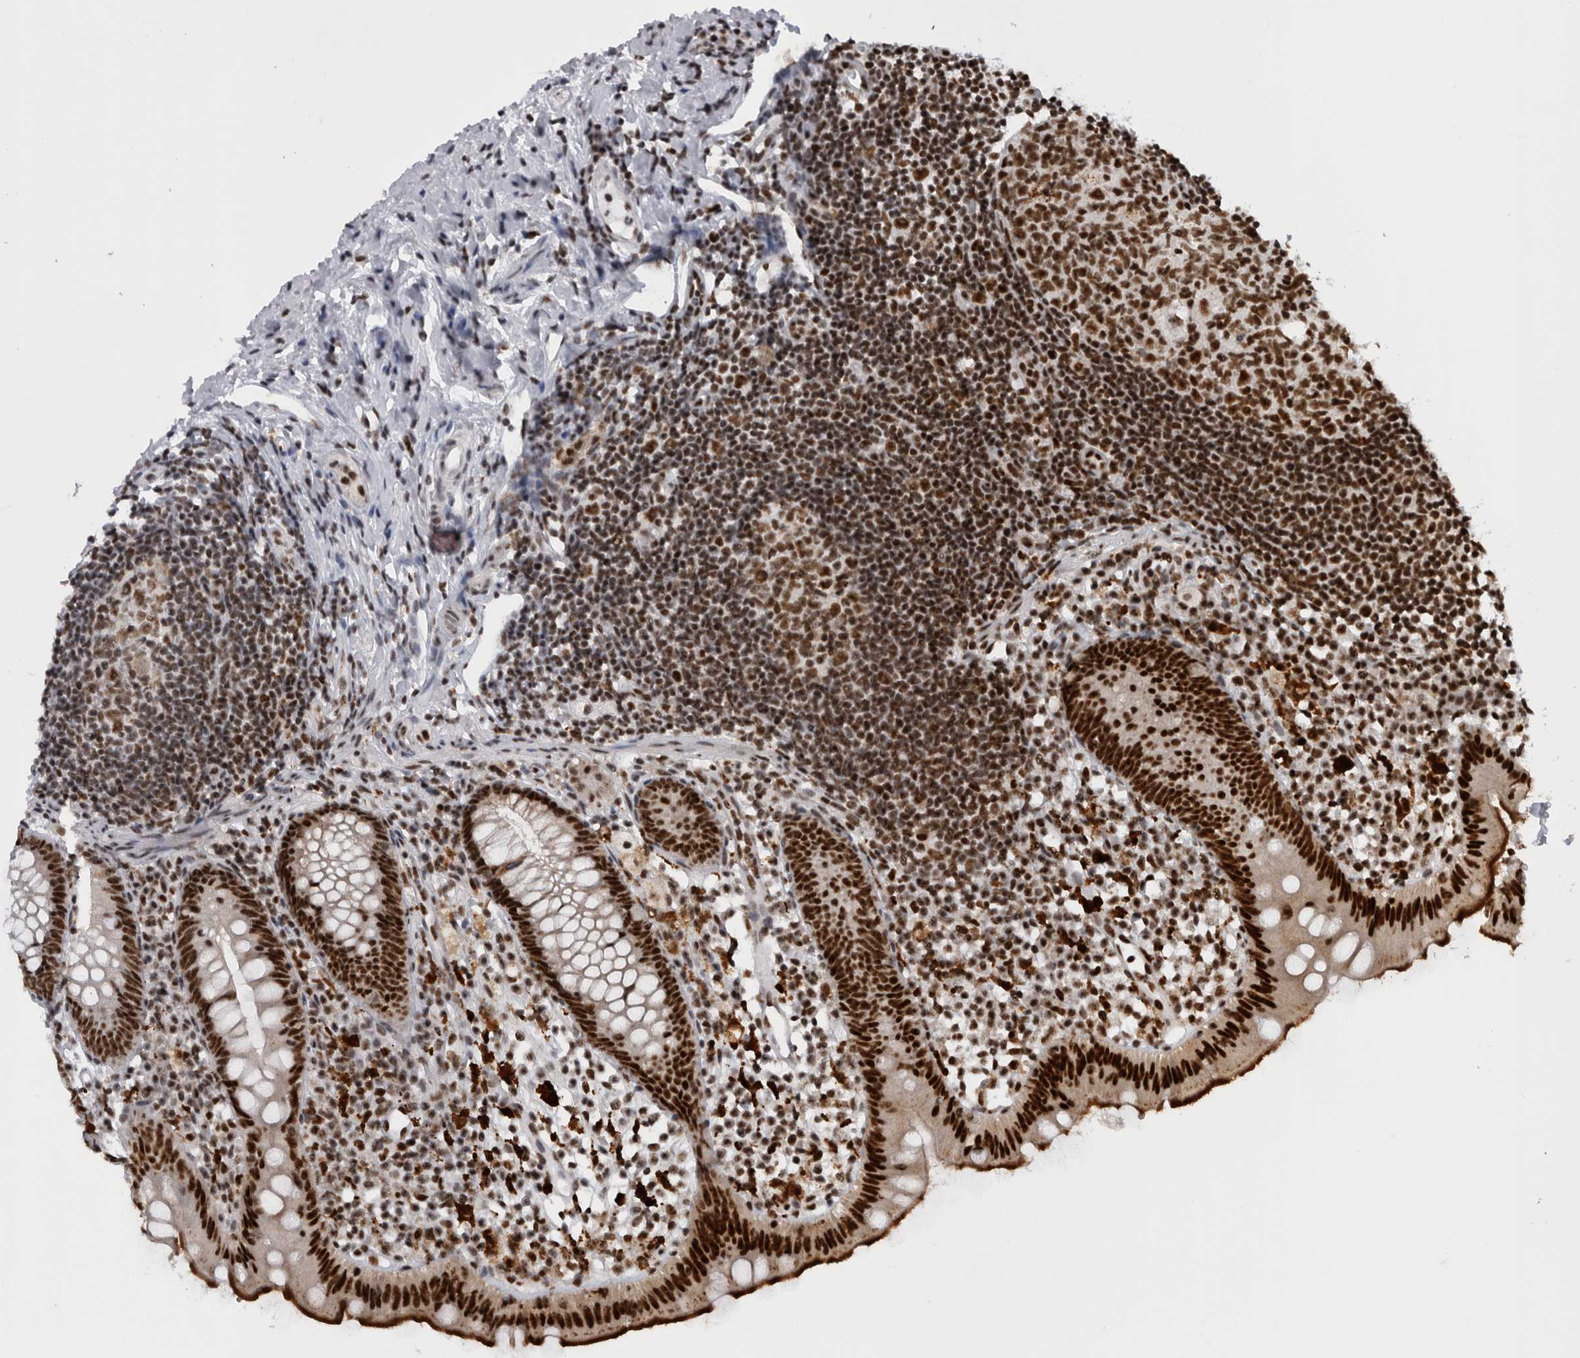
{"staining": {"intensity": "strong", "quantity": ">75%", "location": "nuclear"}, "tissue": "appendix", "cell_type": "Glandular cells", "image_type": "normal", "snomed": [{"axis": "morphology", "description": "Normal tissue, NOS"}, {"axis": "topography", "description": "Appendix"}], "caption": "Human appendix stained for a protein (brown) shows strong nuclear positive expression in approximately >75% of glandular cells.", "gene": "CDK11A", "patient": {"sex": "female", "age": 20}}